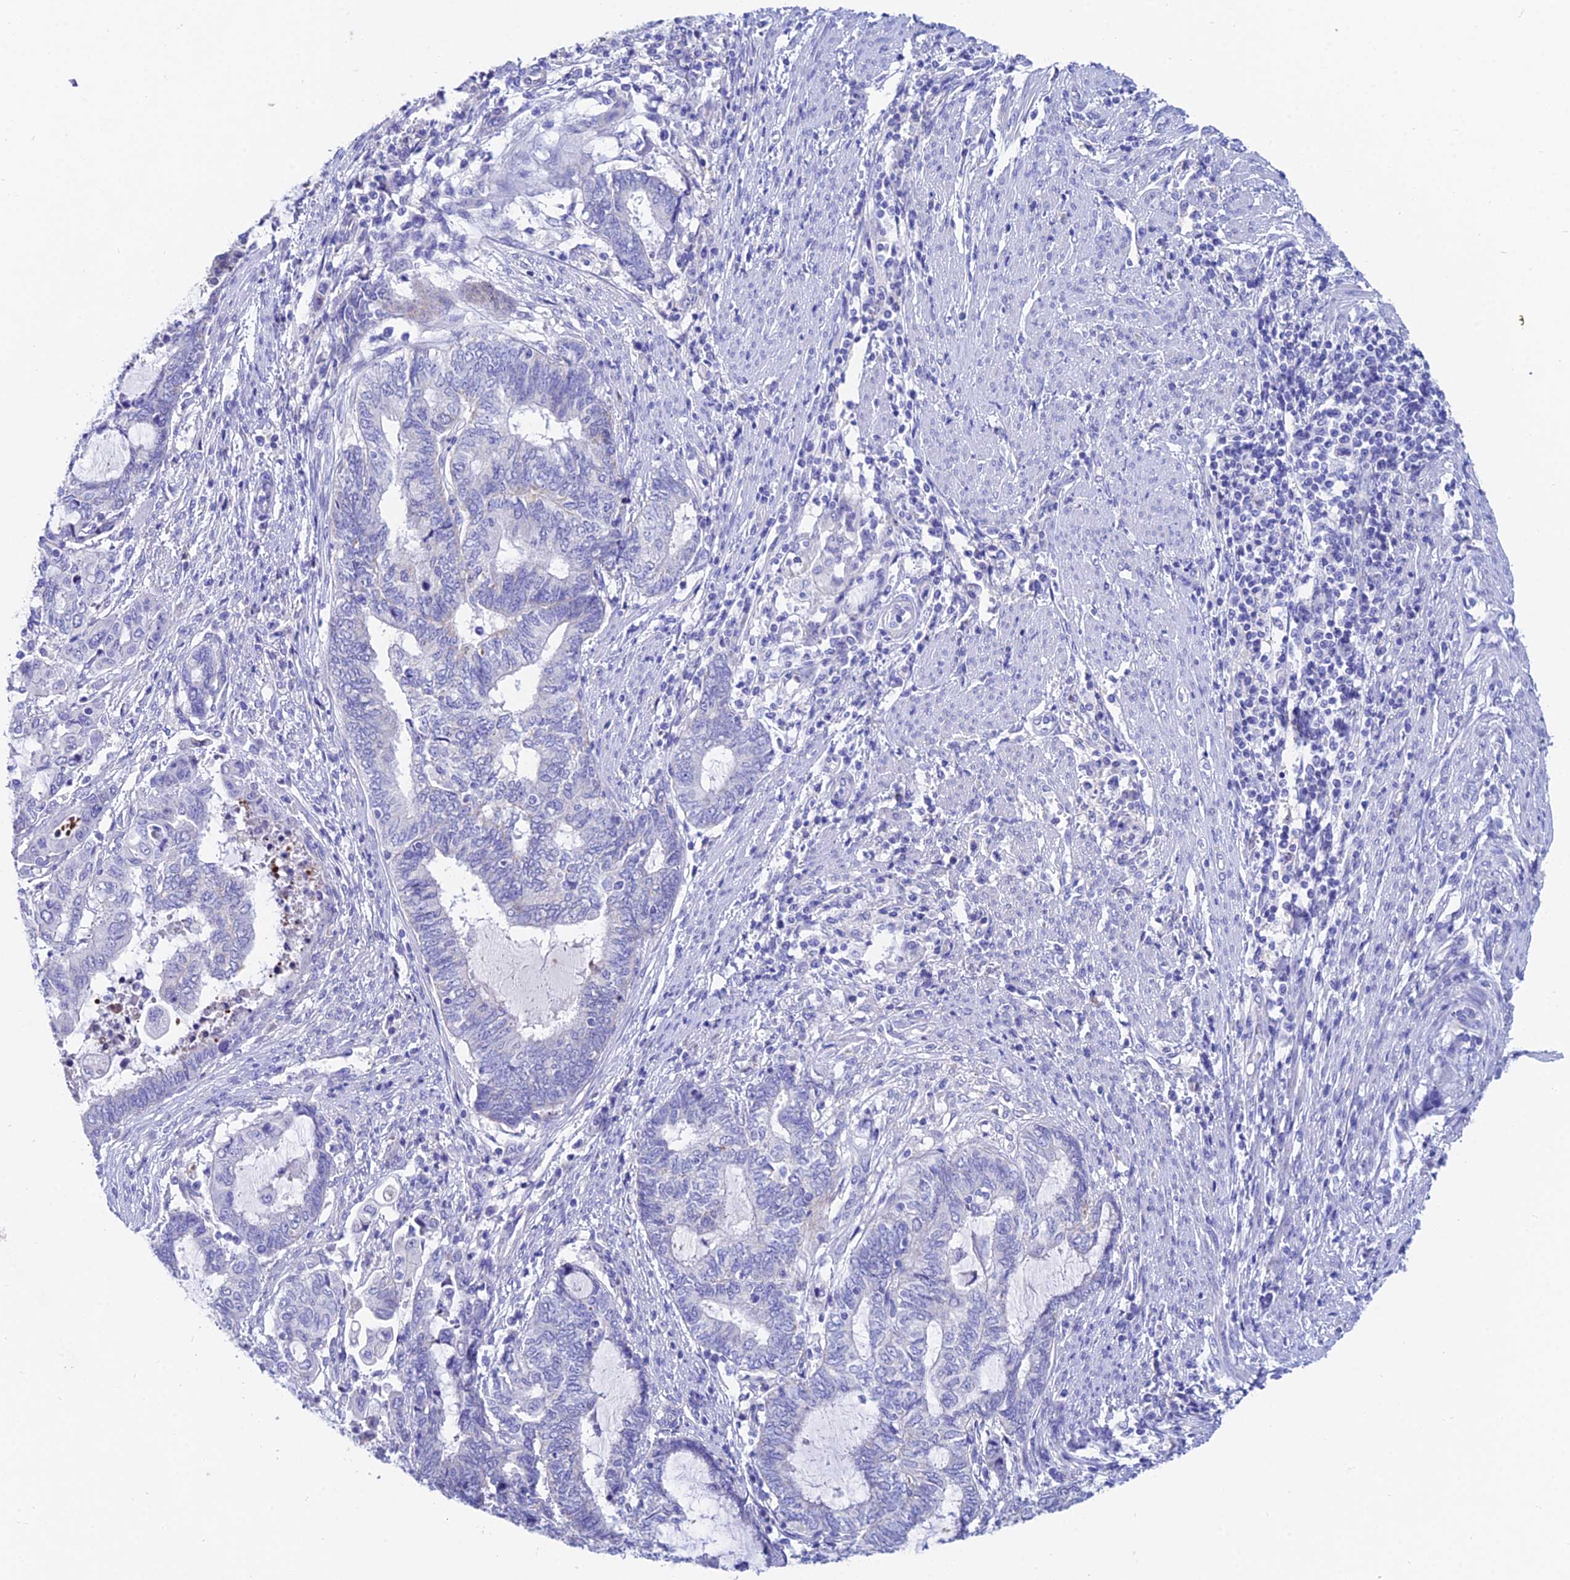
{"staining": {"intensity": "negative", "quantity": "none", "location": "none"}, "tissue": "endometrial cancer", "cell_type": "Tumor cells", "image_type": "cancer", "snomed": [{"axis": "morphology", "description": "Adenocarcinoma, NOS"}, {"axis": "topography", "description": "Uterus"}, {"axis": "topography", "description": "Endometrium"}], "caption": "Immunohistochemical staining of human endometrial adenocarcinoma displays no significant expression in tumor cells.", "gene": "CEP41", "patient": {"sex": "female", "age": 70}}